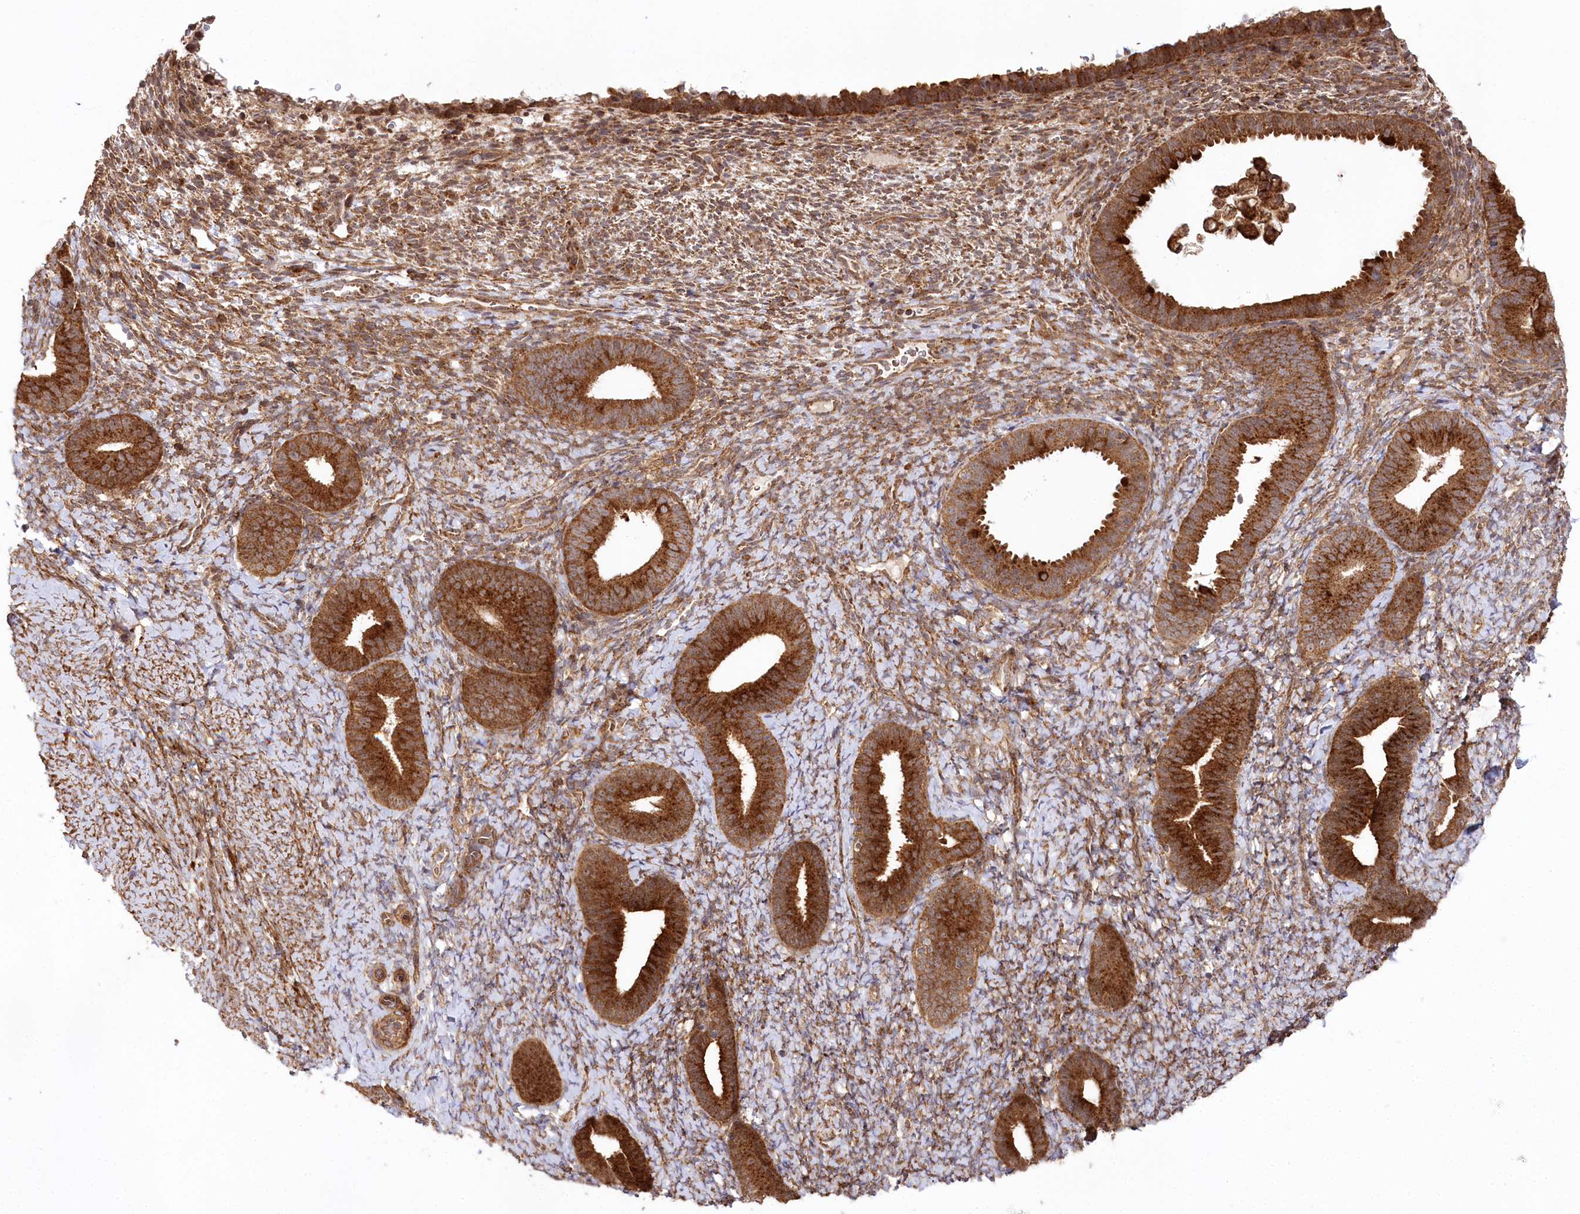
{"staining": {"intensity": "moderate", "quantity": "25%-75%", "location": "cytoplasmic/membranous"}, "tissue": "endometrium", "cell_type": "Cells in endometrial stroma", "image_type": "normal", "snomed": [{"axis": "morphology", "description": "Normal tissue, NOS"}, {"axis": "topography", "description": "Endometrium"}], "caption": "Cells in endometrial stroma display medium levels of moderate cytoplasmic/membranous expression in approximately 25%-75% of cells in normal endometrium.", "gene": "CCDC91", "patient": {"sex": "female", "age": 65}}